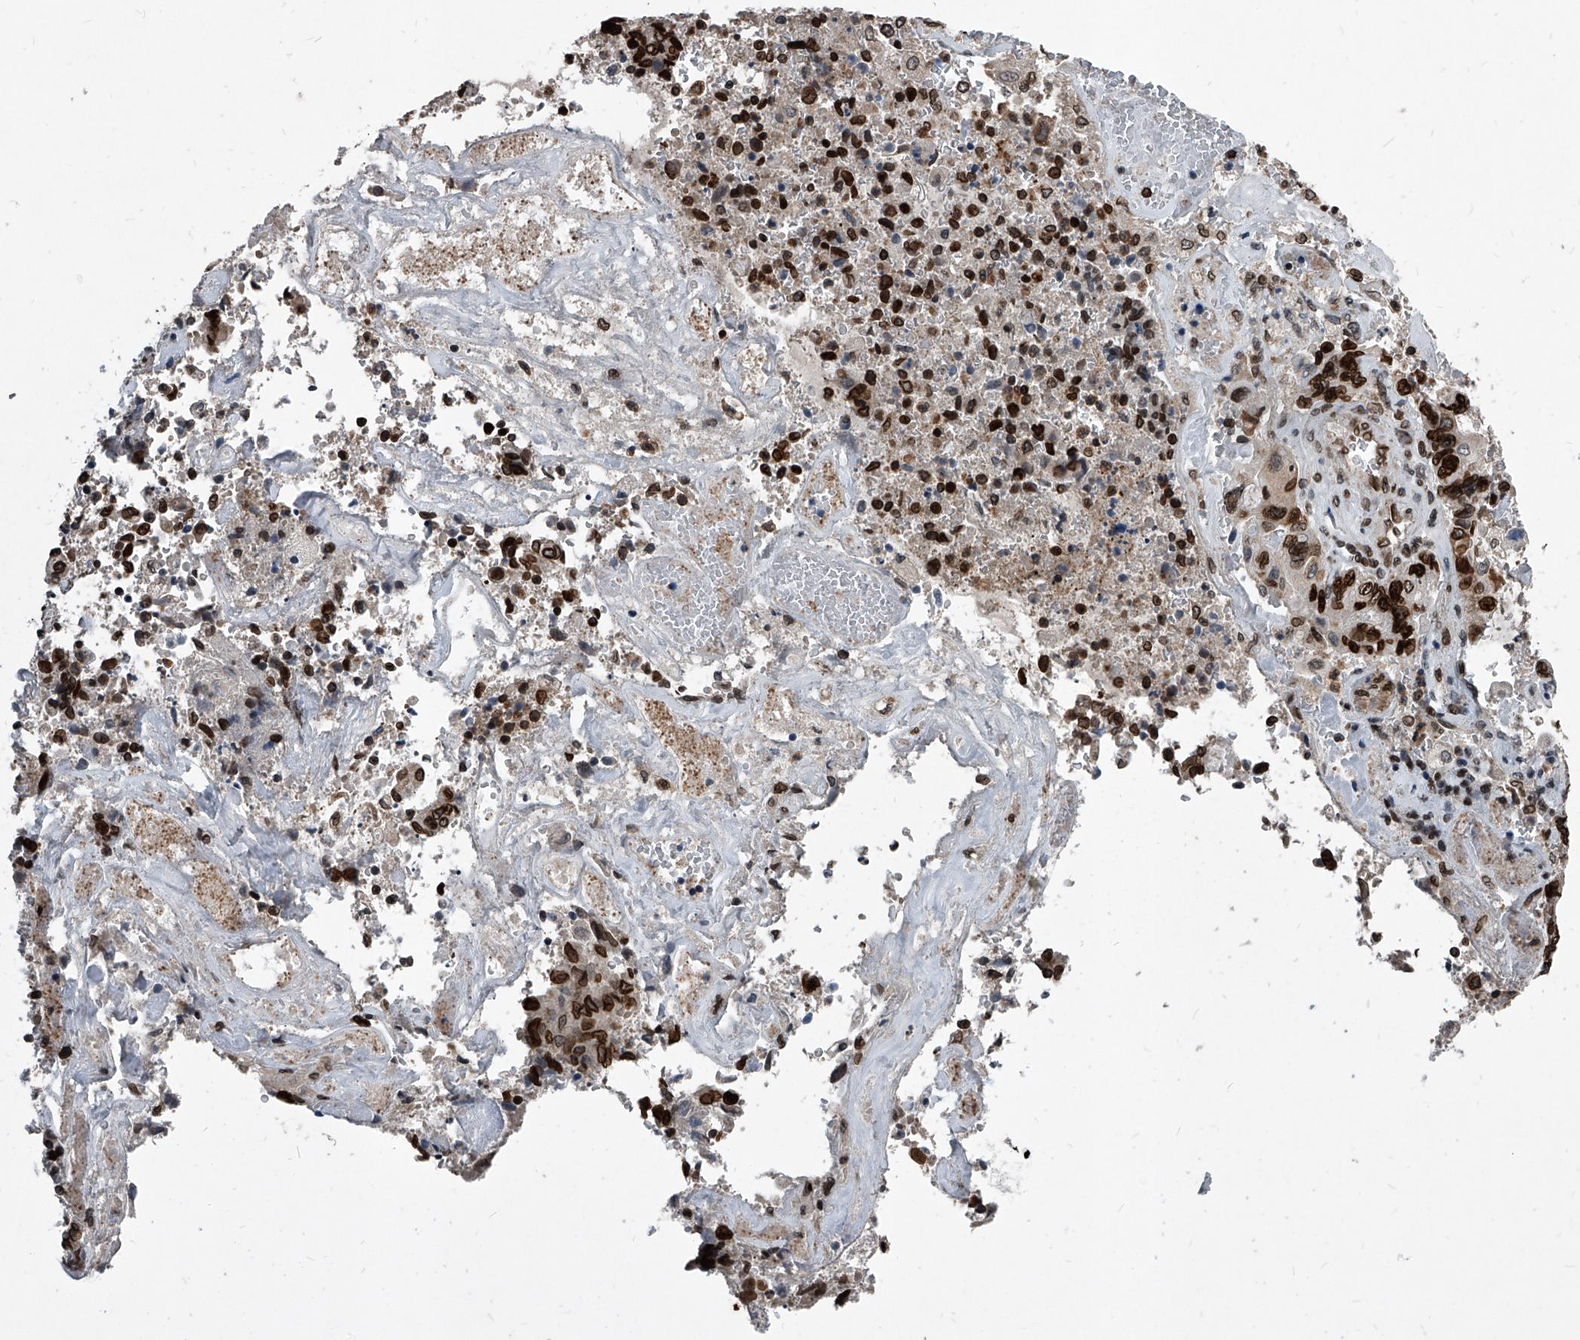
{"staining": {"intensity": "strong", "quantity": ">75%", "location": "cytoplasmic/membranous,nuclear"}, "tissue": "endometrial cancer", "cell_type": "Tumor cells", "image_type": "cancer", "snomed": [{"axis": "morphology", "description": "Adenocarcinoma, NOS"}, {"axis": "topography", "description": "Endometrium"}], "caption": "A micrograph of human endometrial adenocarcinoma stained for a protein demonstrates strong cytoplasmic/membranous and nuclear brown staining in tumor cells.", "gene": "PHF20", "patient": {"sex": "female", "age": 80}}